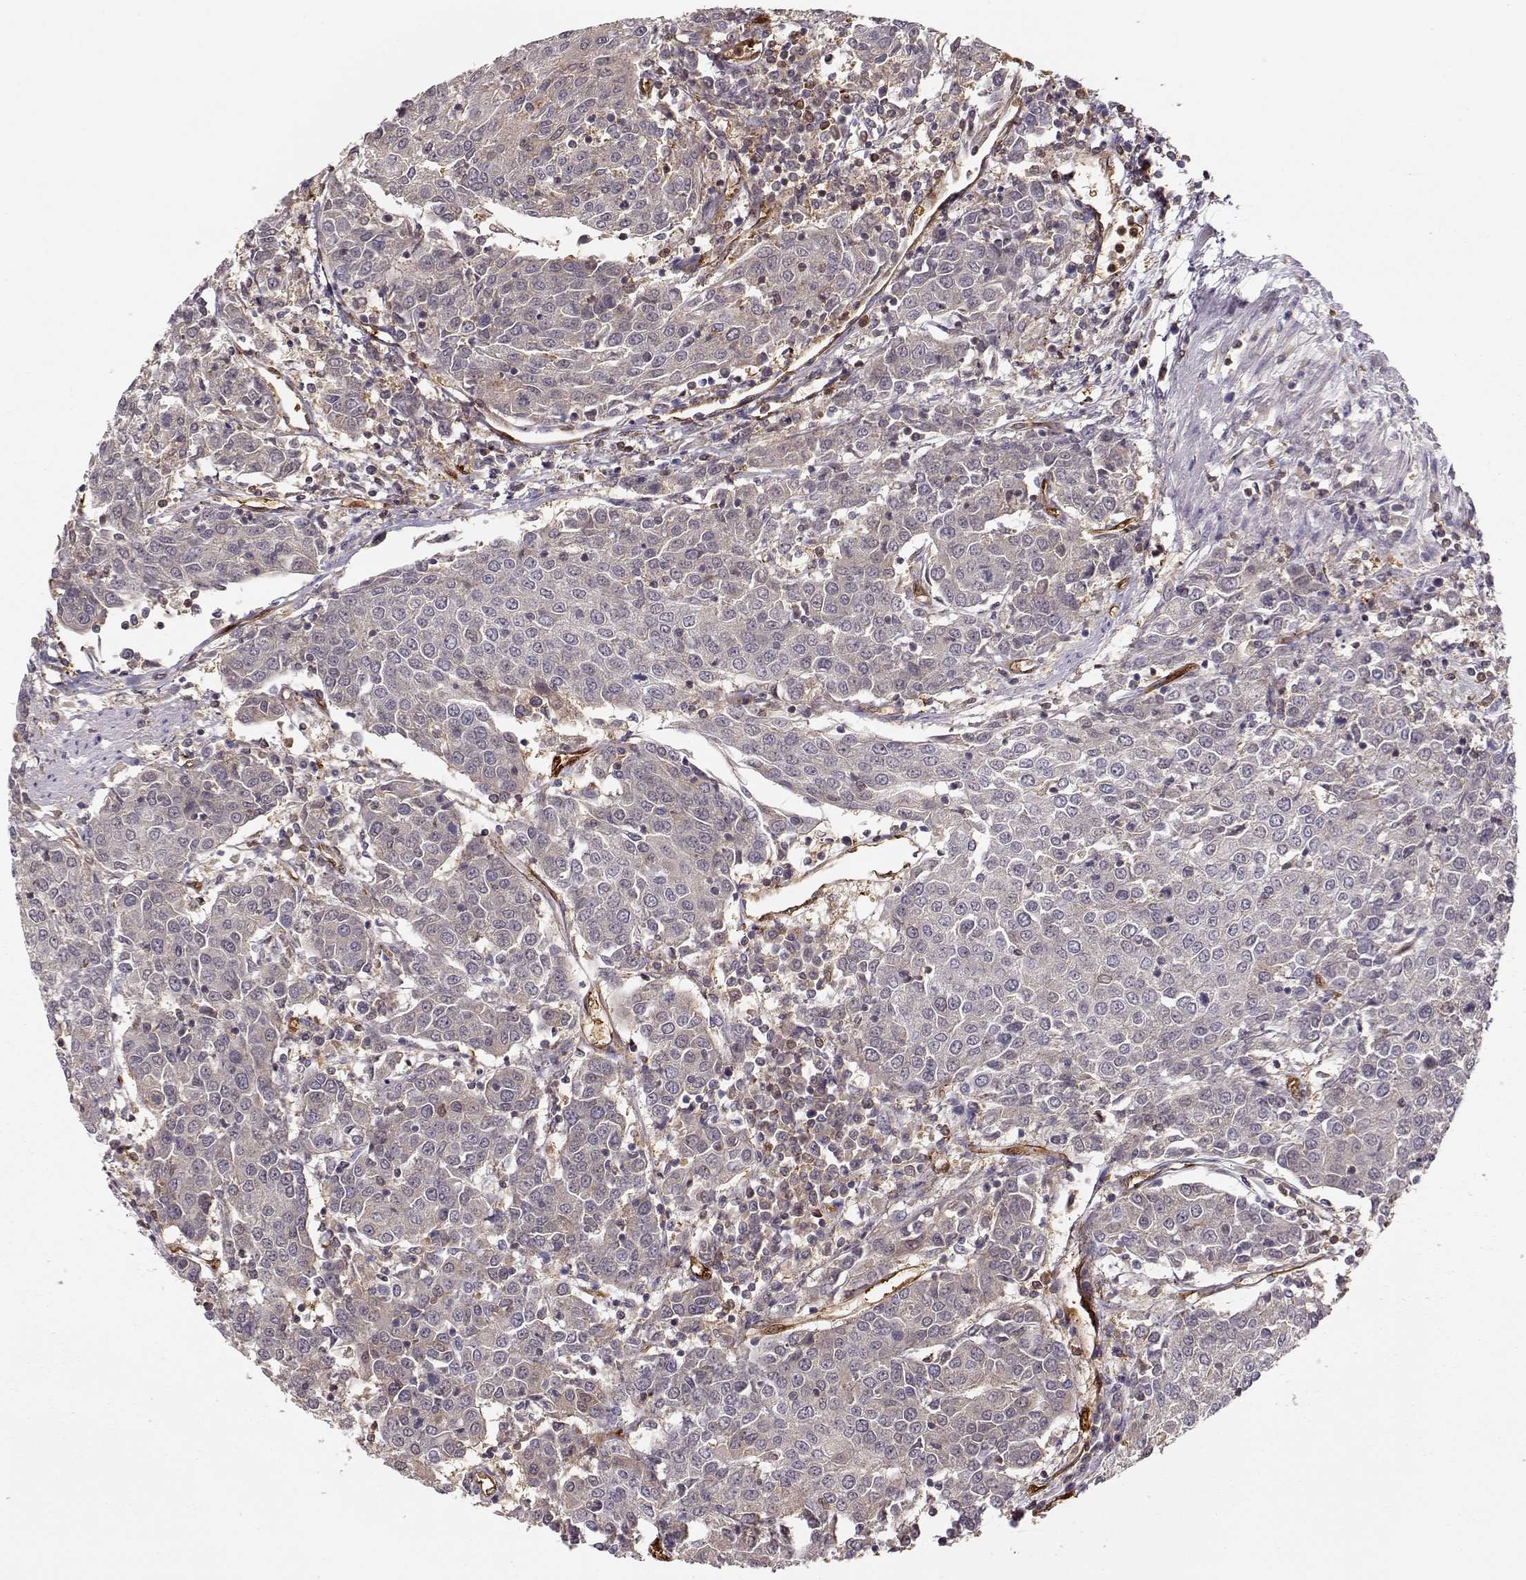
{"staining": {"intensity": "negative", "quantity": "none", "location": "none"}, "tissue": "urothelial cancer", "cell_type": "Tumor cells", "image_type": "cancer", "snomed": [{"axis": "morphology", "description": "Urothelial carcinoma, High grade"}, {"axis": "topography", "description": "Urinary bladder"}], "caption": "There is no significant staining in tumor cells of urothelial cancer. Nuclei are stained in blue.", "gene": "PNP", "patient": {"sex": "female", "age": 85}}